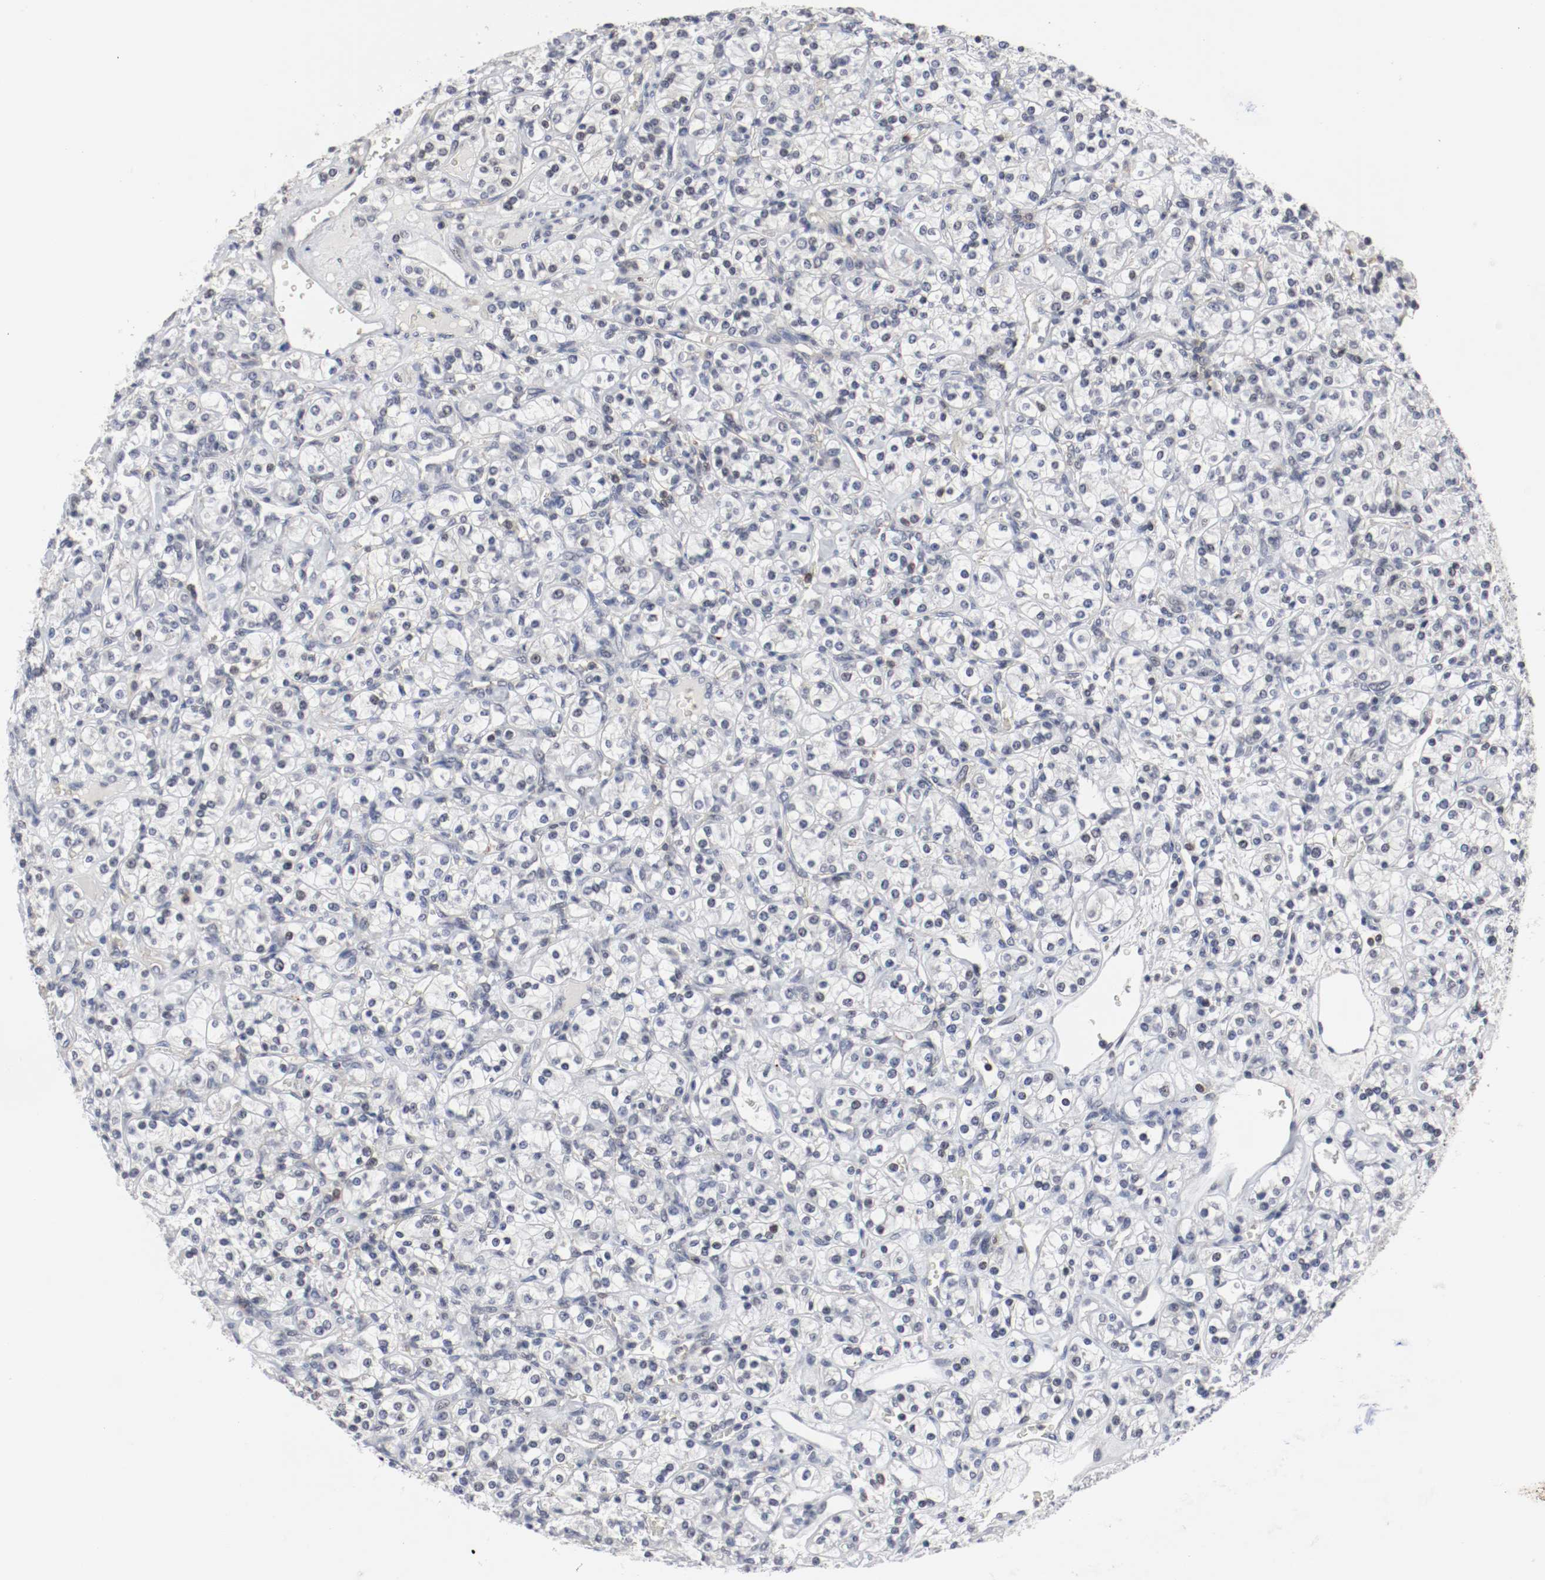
{"staining": {"intensity": "negative", "quantity": "none", "location": "none"}, "tissue": "renal cancer", "cell_type": "Tumor cells", "image_type": "cancer", "snomed": [{"axis": "morphology", "description": "Adenocarcinoma, NOS"}, {"axis": "topography", "description": "Kidney"}], "caption": "The histopathology image shows no staining of tumor cells in renal adenocarcinoma.", "gene": "JUND", "patient": {"sex": "male", "age": 77}}